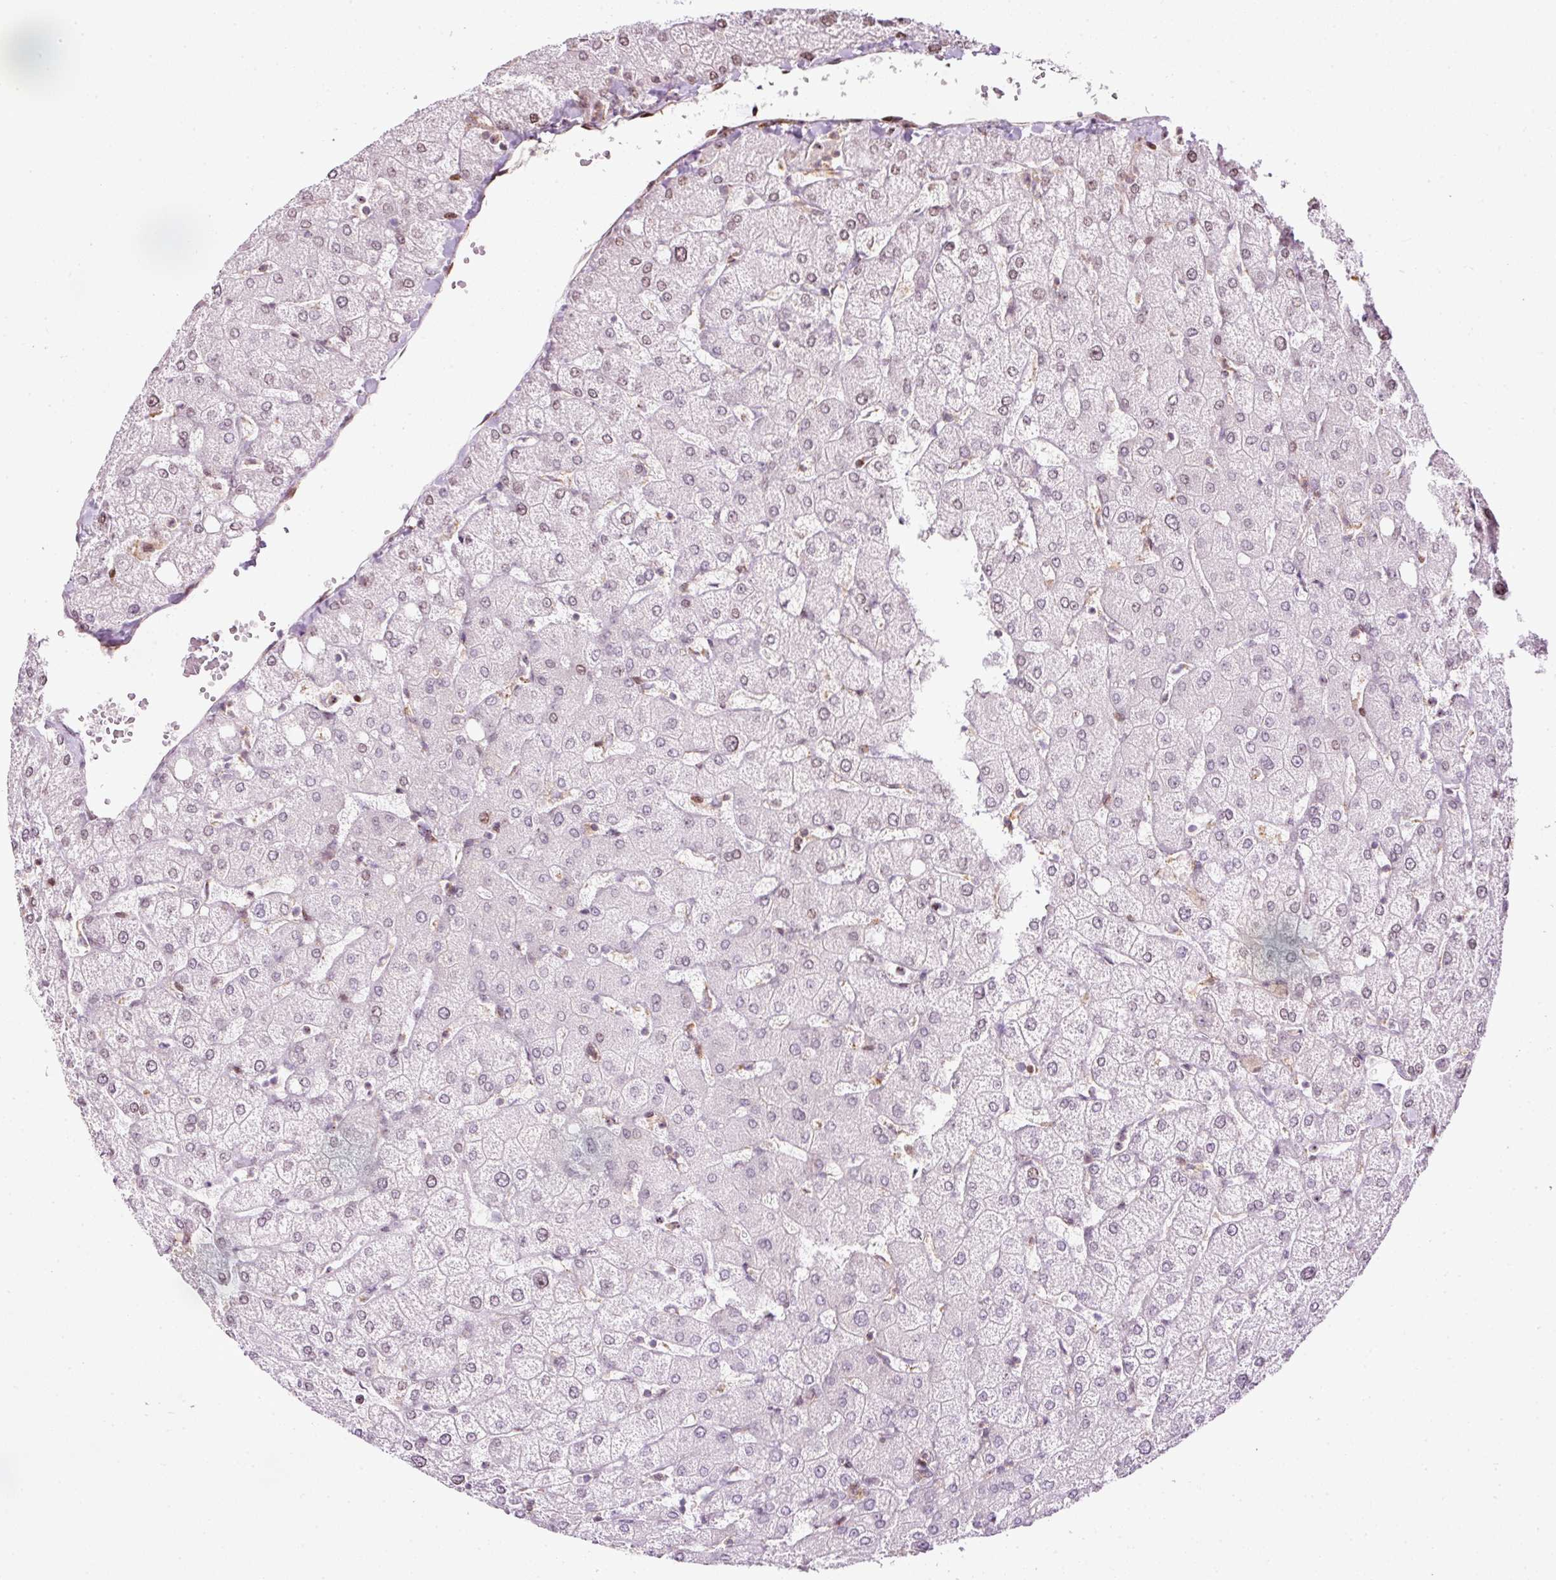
{"staining": {"intensity": "moderate", "quantity": "25%-75%", "location": "cytoplasmic/membranous,nuclear"}, "tissue": "liver", "cell_type": "Cholangiocytes", "image_type": "normal", "snomed": [{"axis": "morphology", "description": "Normal tissue, NOS"}, {"axis": "topography", "description": "Liver"}], "caption": "High-power microscopy captured an immunohistochemistry histopathology image of unremarkable liver, revealing moderate cytoplasmic/membranous,nuclear staining in approximately 25%-75% of cholangiocytes. (brown staining indicates protein expression, while blue staining denotes nuclei).", "gene": "SCNM1", "patient": {"sex": "female", "age": 54}}